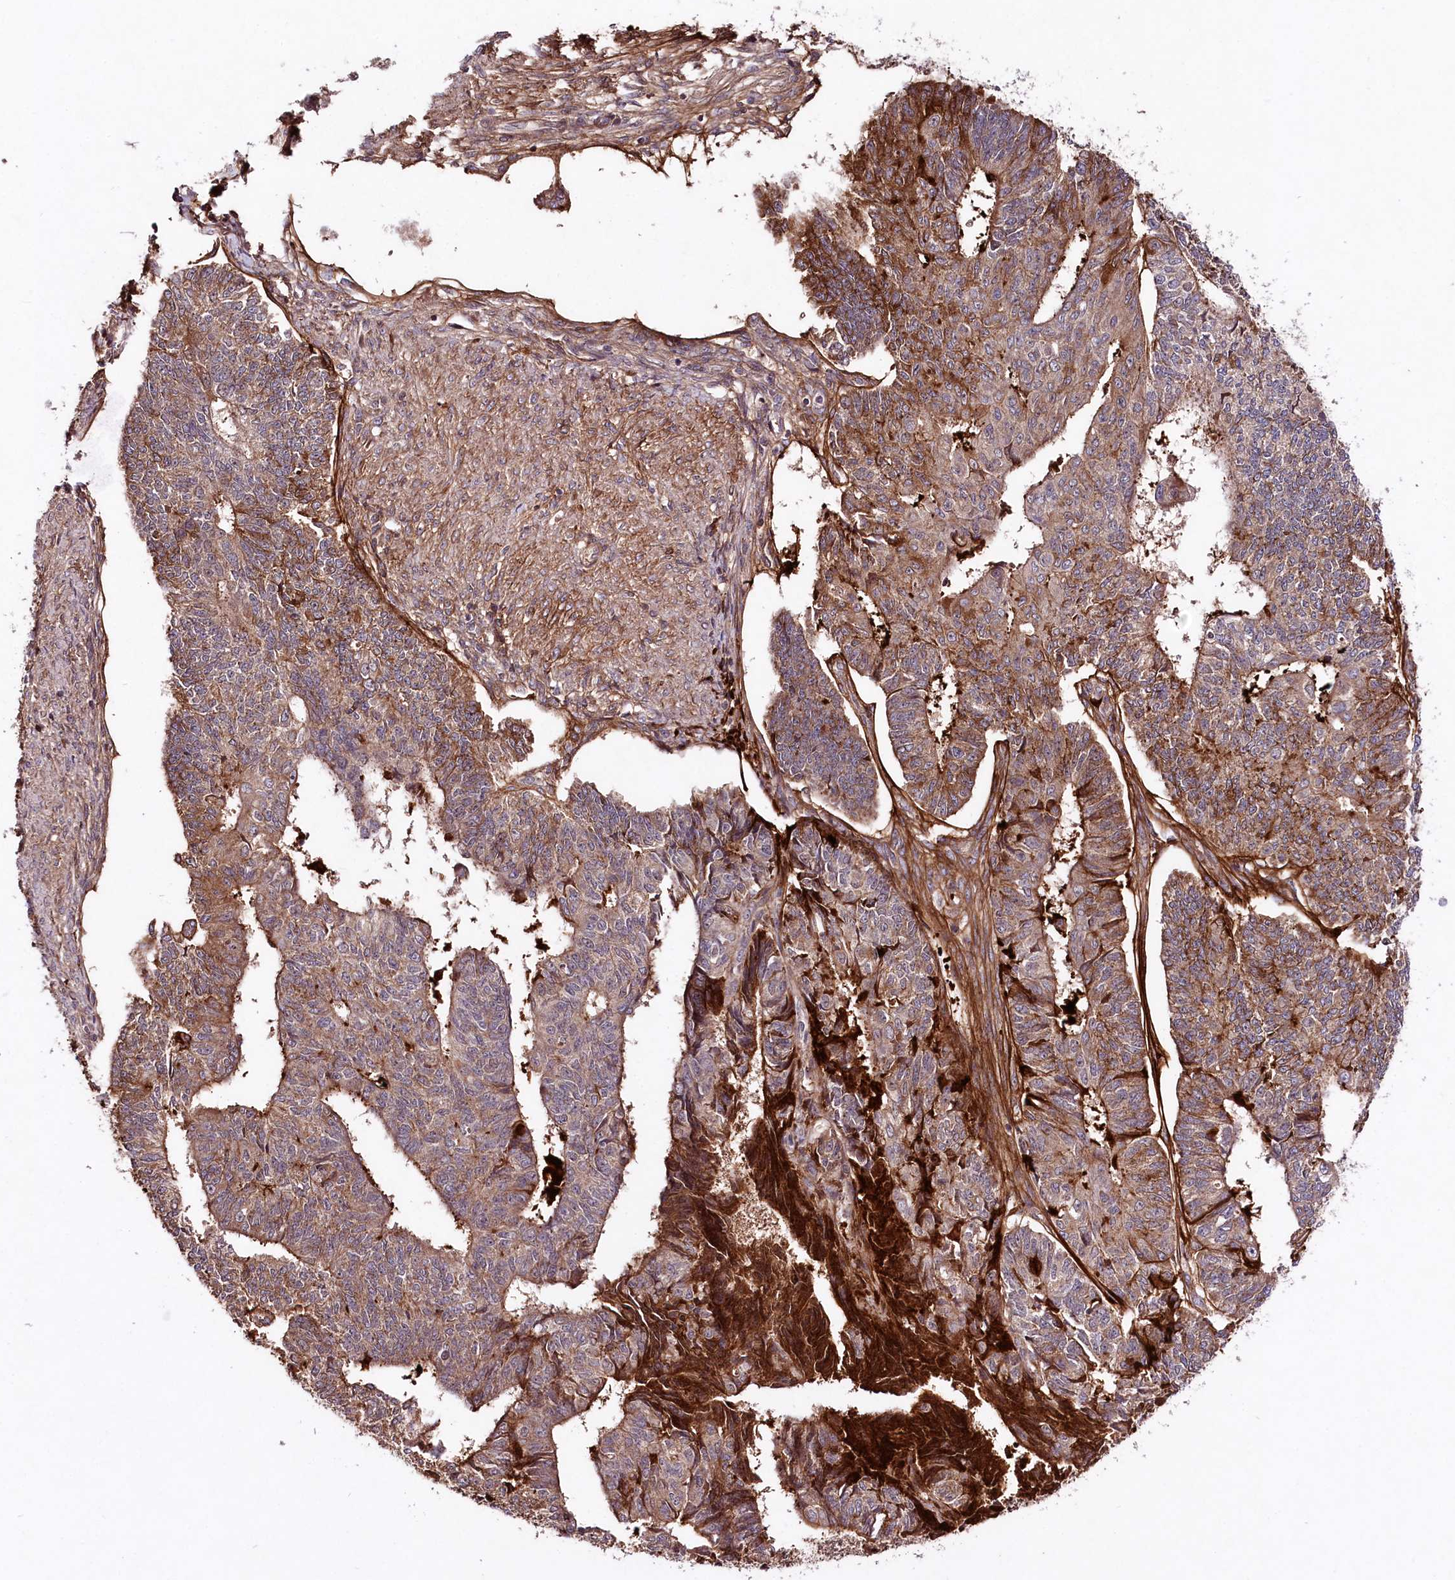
{"staining": {"intensity": "moderate", "quantity": ">75%", "location": "cytoplasmic/membranous"}, "tissue": "endometrial cancer", "cell_type": "Tumor cells", "image_type": "cancer", "snomed": [{"axis": "morphology", "description": "Adenocarcinoma, NOS"}, {"axis": "topography", "description": "Endometrium"}], "caption": "Tumor cells display medium levels of moderate cytoplasmic/membranous positivity in about >75% of cells in human endometrial cancer. (DAB (3,3'-diaminobenzidine) = brown stain, brightfield microscopy at high magnification).", "gene": "TNPO3", "patient": {"sex": "female", "age": 32}}